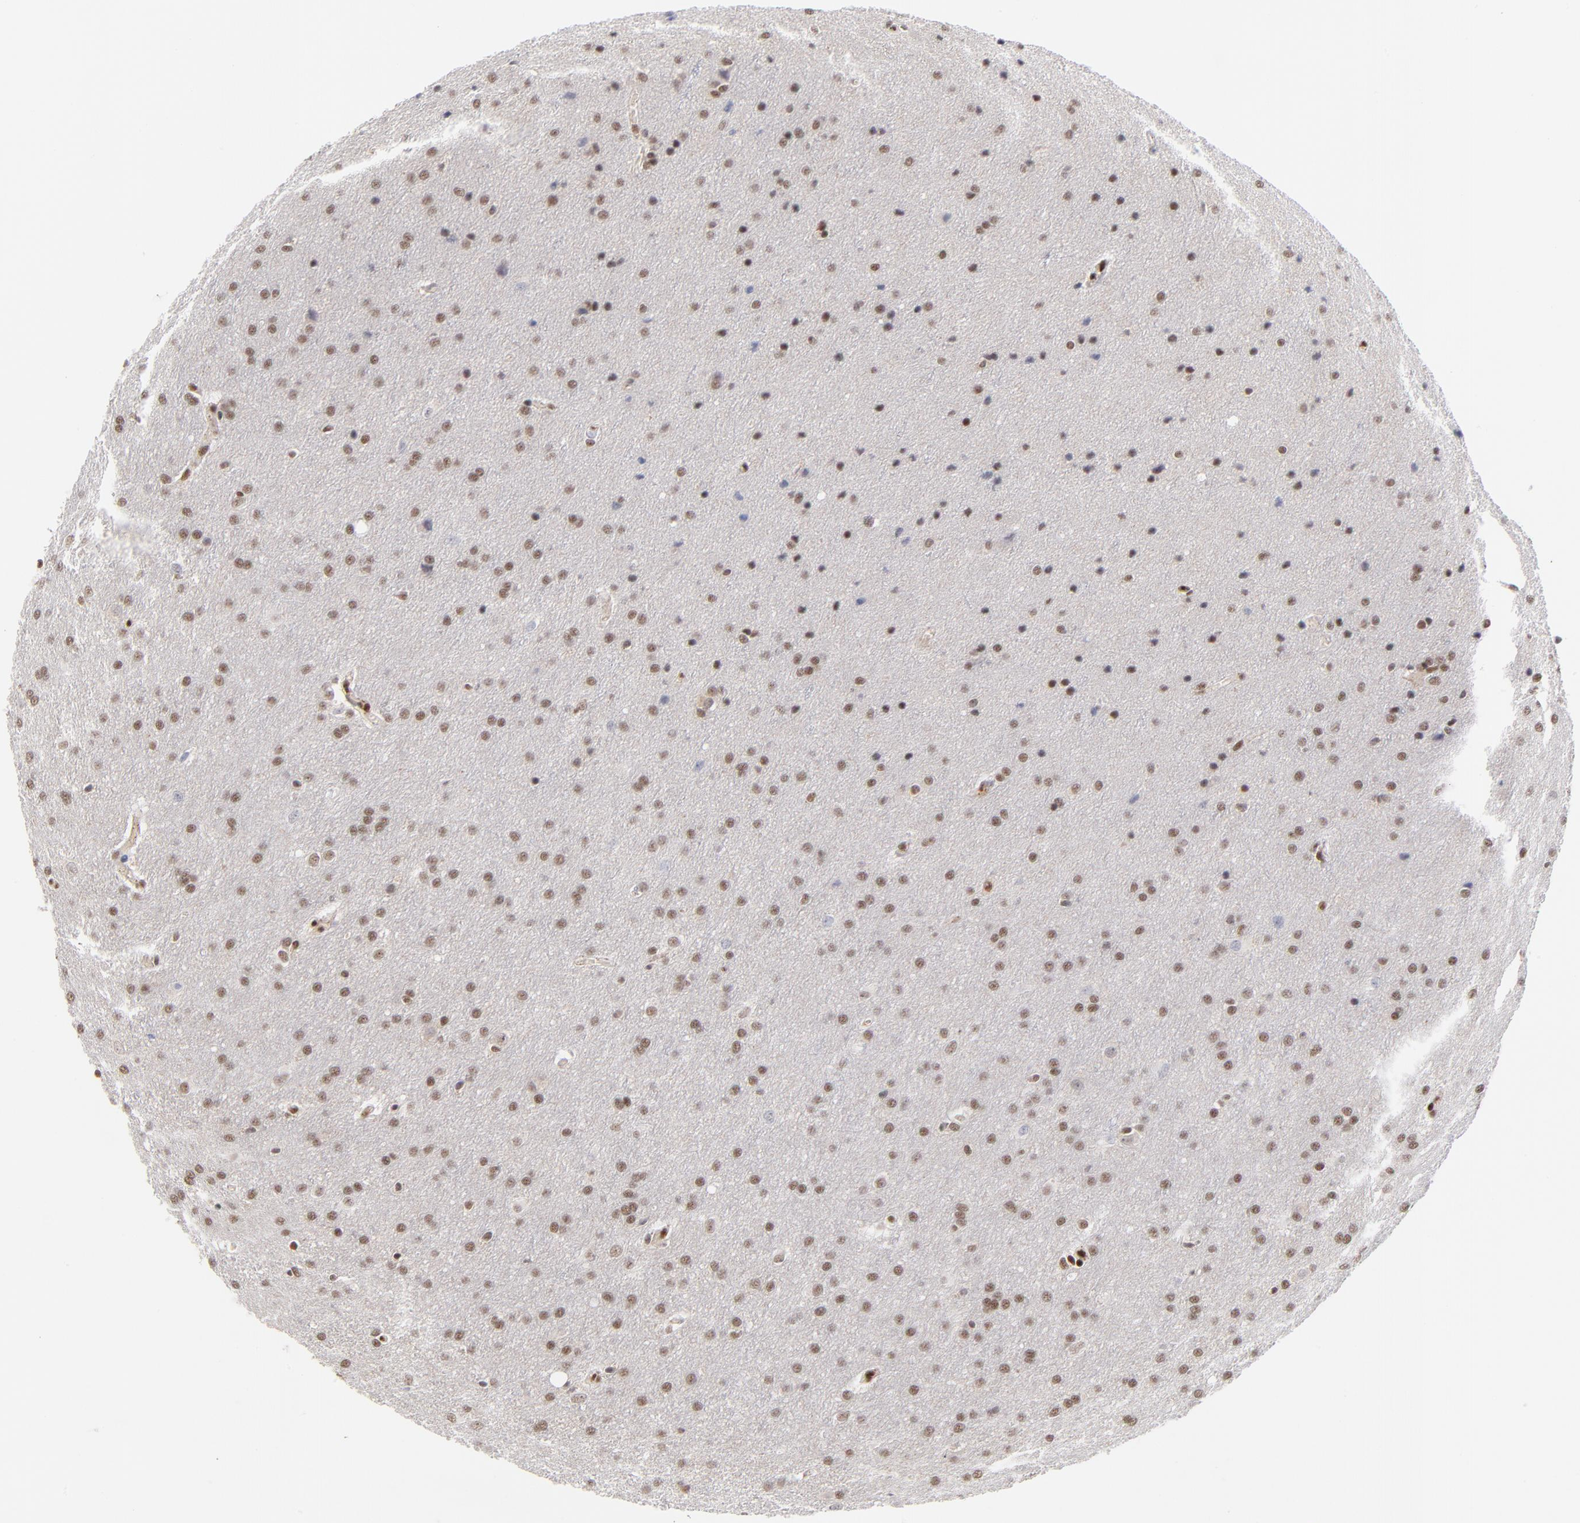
{"staining": {"intensity": "moderate", "quantity": ">75%", "location": "cytoplasmic/membranous,nuclear"}, "tissue": "glioma", "cell_type": "Tumor cells", "image_type": "cancer", "snomed": [{"axis": "morphology", "description": "Glioma, malignant, Low grade"}, {"axis": "topography", "description": "Brain"}], "caption": "Protein staining of malignant glioma (low-grade) tissue exhibits moderate cytoplasmic/membranous and nuclear positivity in about >75% of tumor cells.", "gene": "GABPA", "patient": {"sex": "female", "age": 32}}